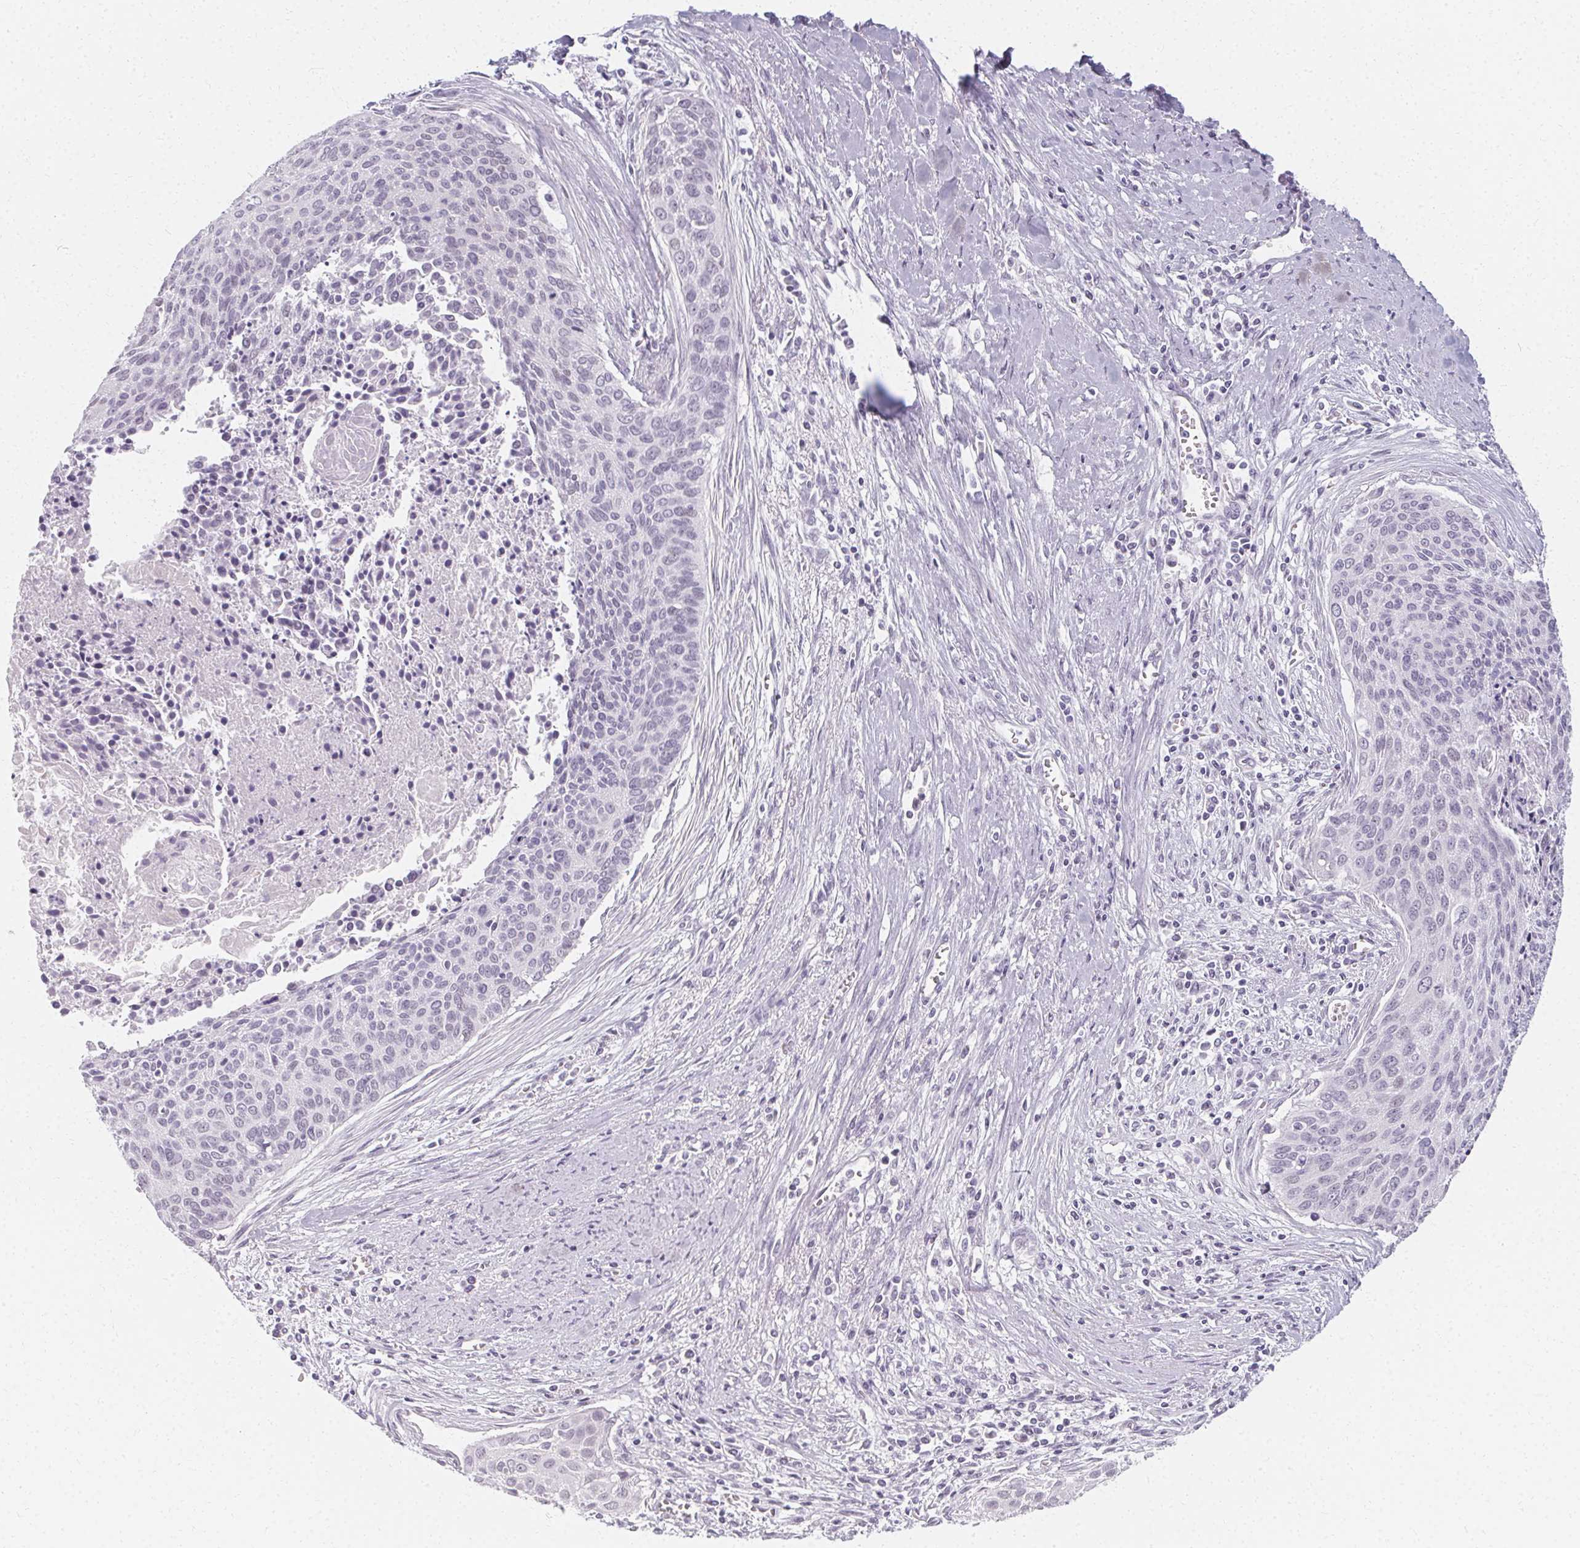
{"staining": {"intensity": "negative", "quantity": "none", "location": "none"}, "tissue": "cervical cancer", "cell_type": "Tumor cells", "image_type": "cancer", "snomed": [{"axis": "morphology", "description": "Squamous cell carcinoma, NOS"}, {"axis": "topography", "description": "Cervix"}], "caption": "DAB (3,3'-diaminobenzidine) immunohistochemical staining of cervical cancer exhibits no significant staining in tumor cells. (DAB (3,3'-diaminobenzidine) IHC visualized using brightfield microscopy, high magnification).", "gene": "SYNPR", "patient": {"sex": "female", "age": 55}}